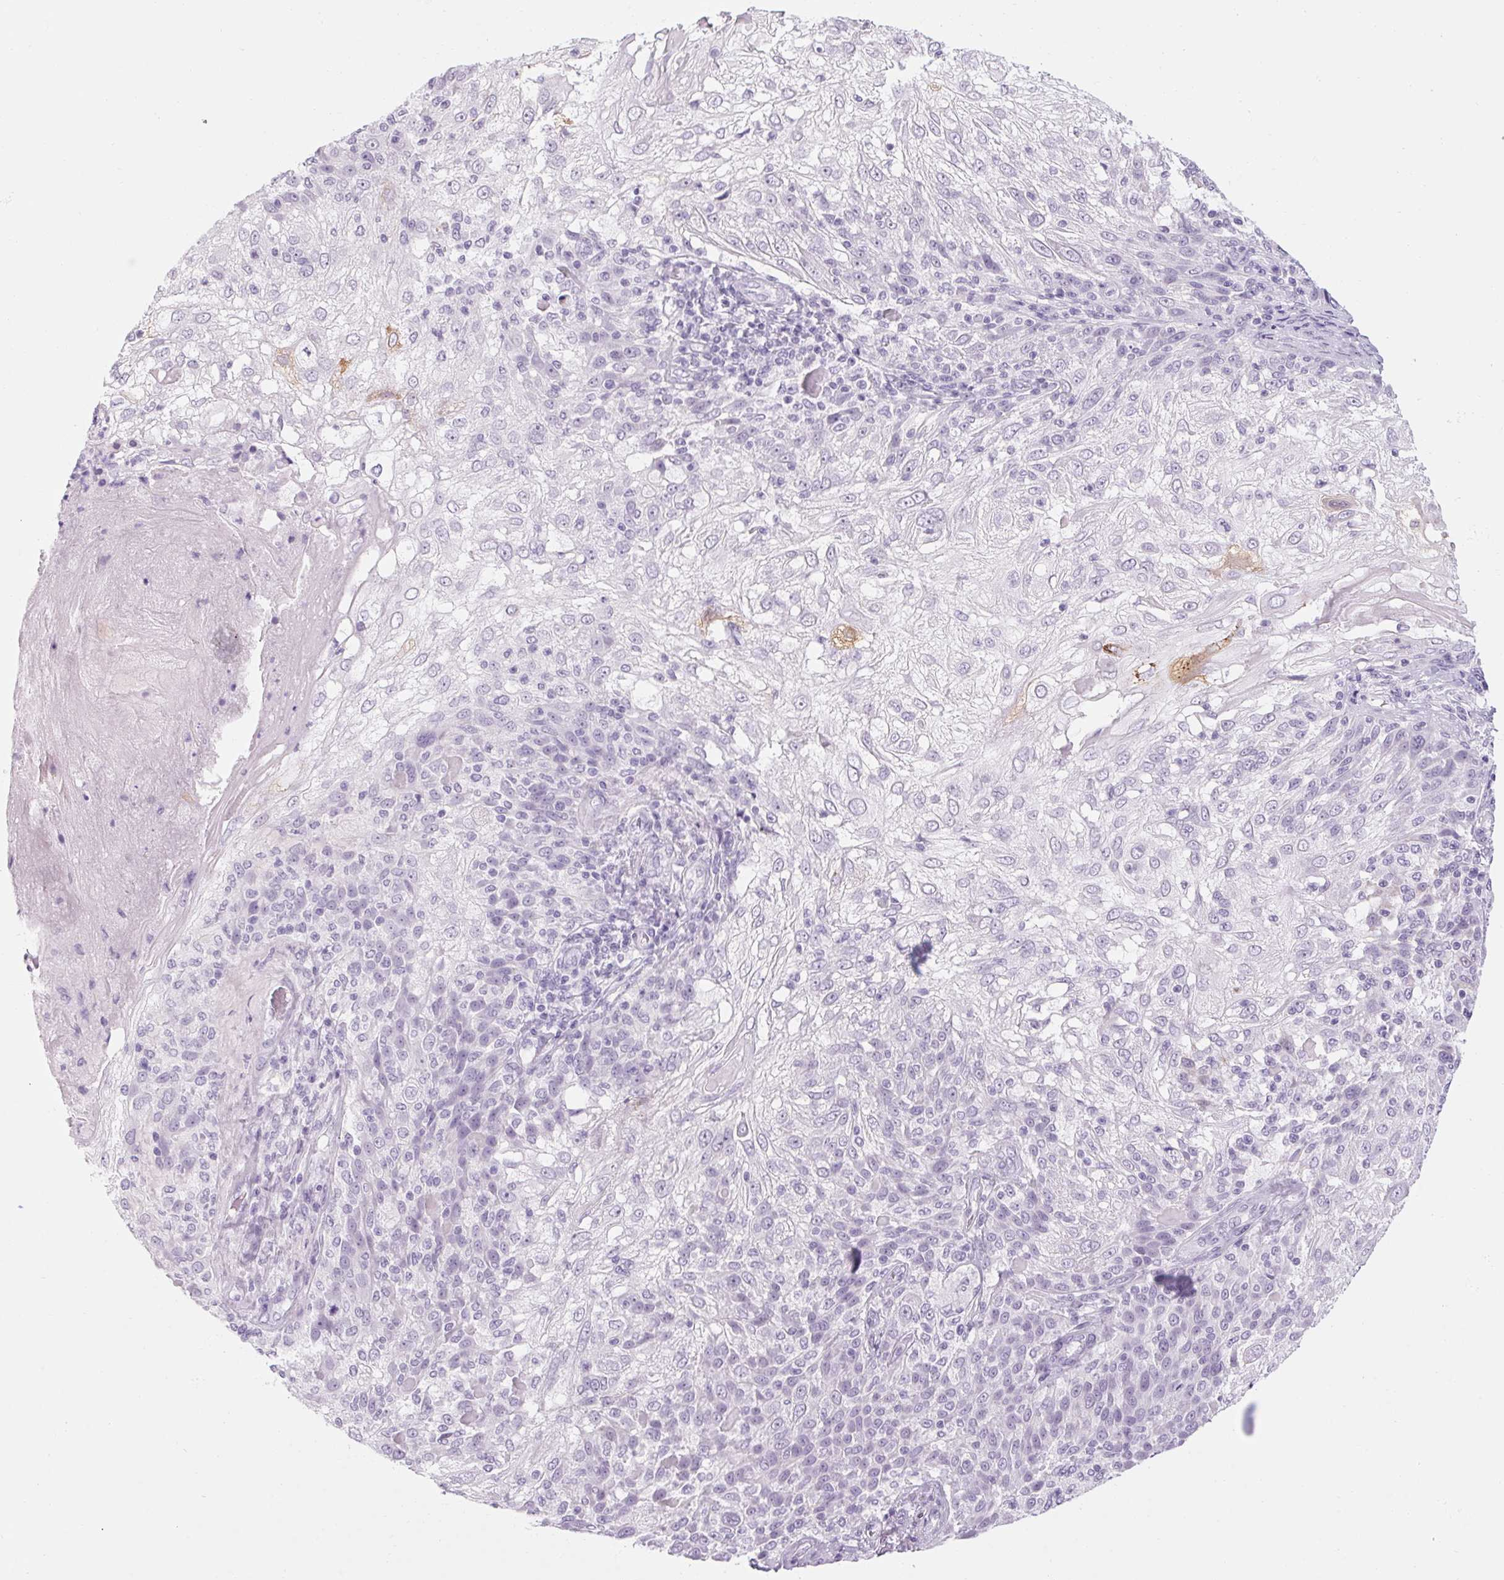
{"staining": {"intensity": "negative", "quantity": "none", "location": "none"}, "tissue": "skin cancer", "cell_type": "Tumor cells", "image_type": "cancer", "snomed": [{"axis": "morphology", "description": "Normal tissue, NOS"}, {"axis": "morphology", "description": "Squamous cell carcinoma, NOS"}, {"axis": "topography", "description": "Skin"}], "caption": "Image shows no significant protein staining in tumor cells of squamous cell carcinoma (skin).", "gene": "RPTN", "patient": {"sex": "female", "age": 83}}